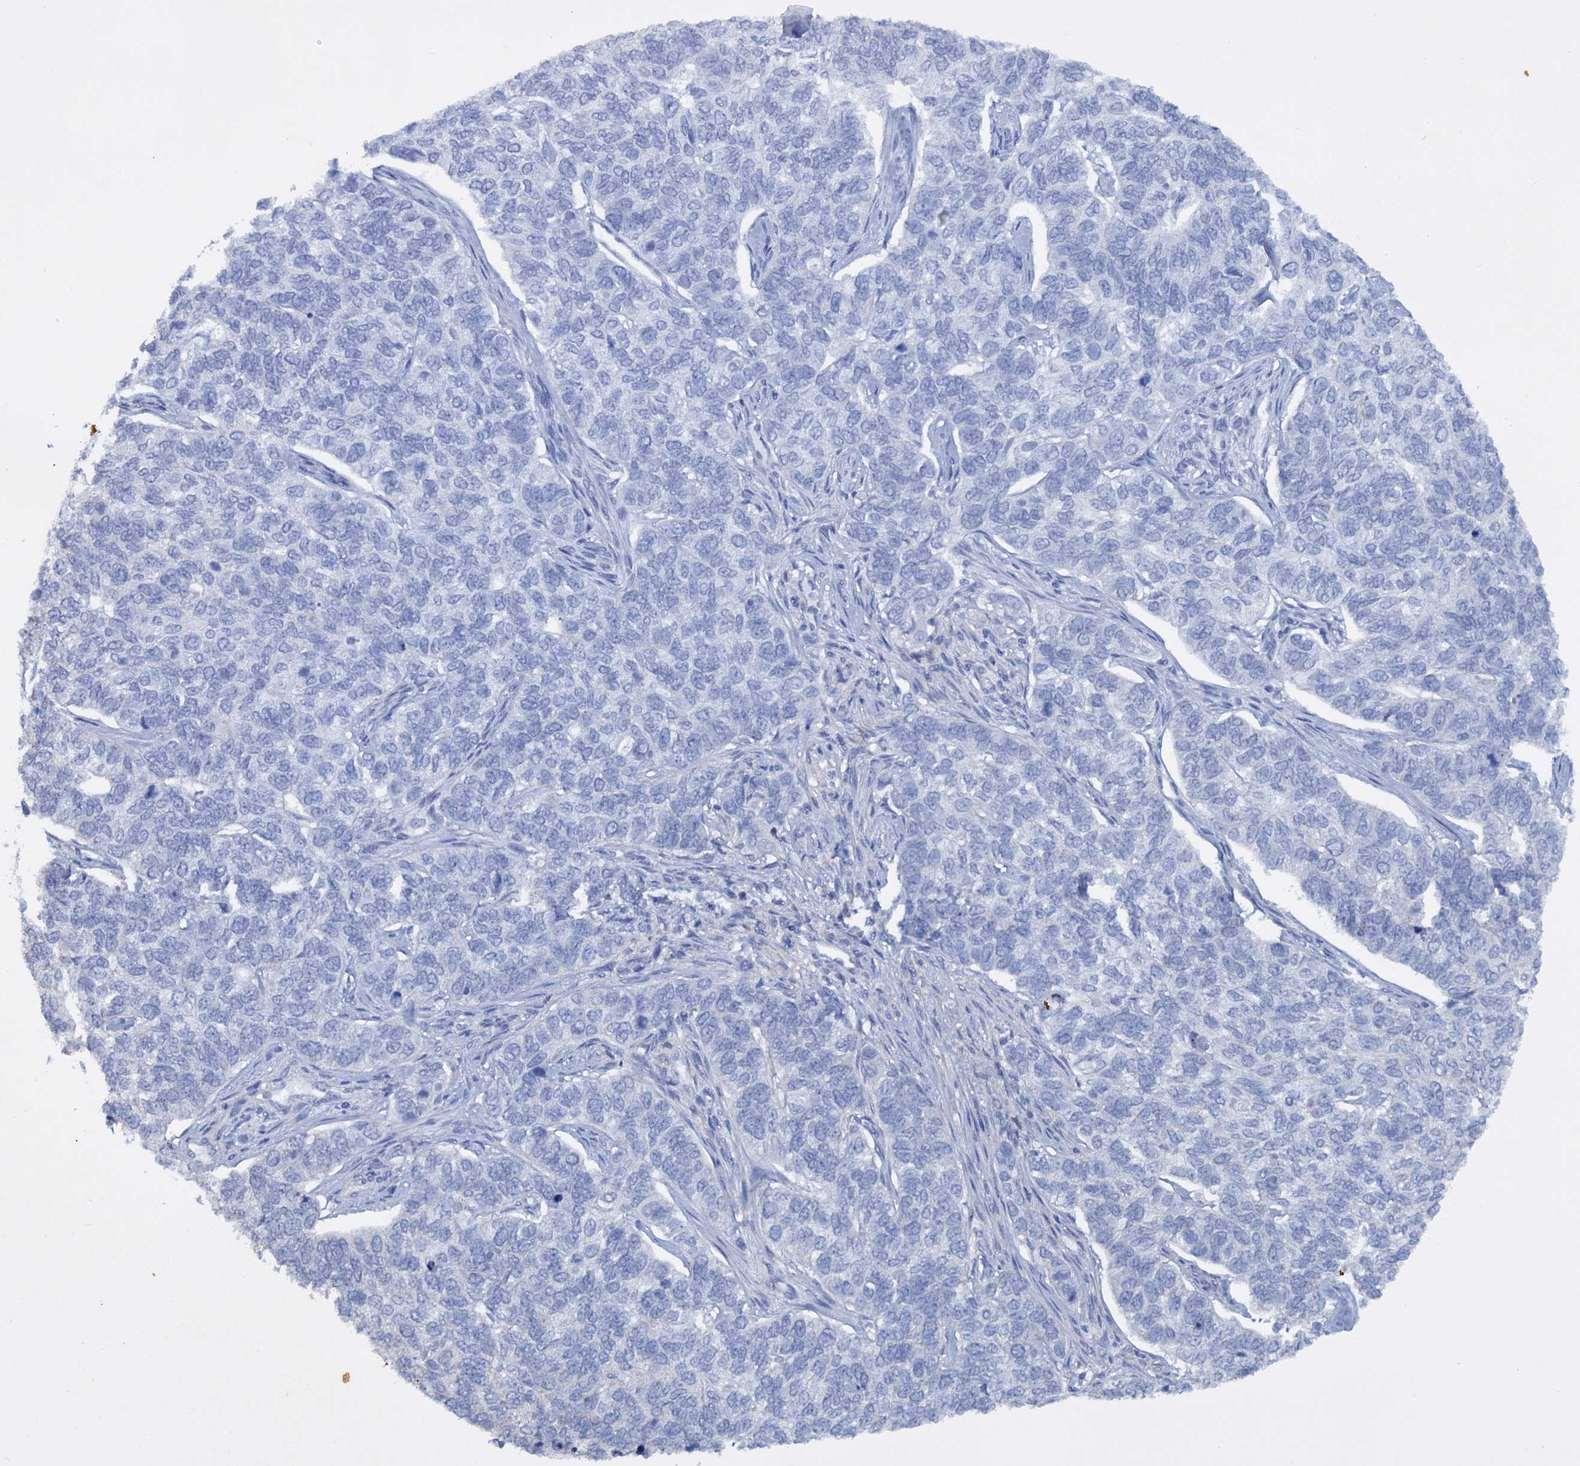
{"staining": {"intensity": "negative", "quantity": "none", "location": "none"}, "tissue": "skin cancer", "cell_type": "Tumor cells", "image_type": "cancer", "snomed": [{"axis": "morphology", "description": "Basal cell carcinoma"}, {"axis": "topography", "description": "Skin"}], "caption": "The immunohistochemistry micrograph has no significant positivity in tumor cells of skin cancer tissue. (DAB (3,3'-diaminobenzidine) immunohistochemistry visualized using brightfield microscopy, high magnification).", "gene": "ETFBKMT", "patient": {"sex": "female", "age": 65}}